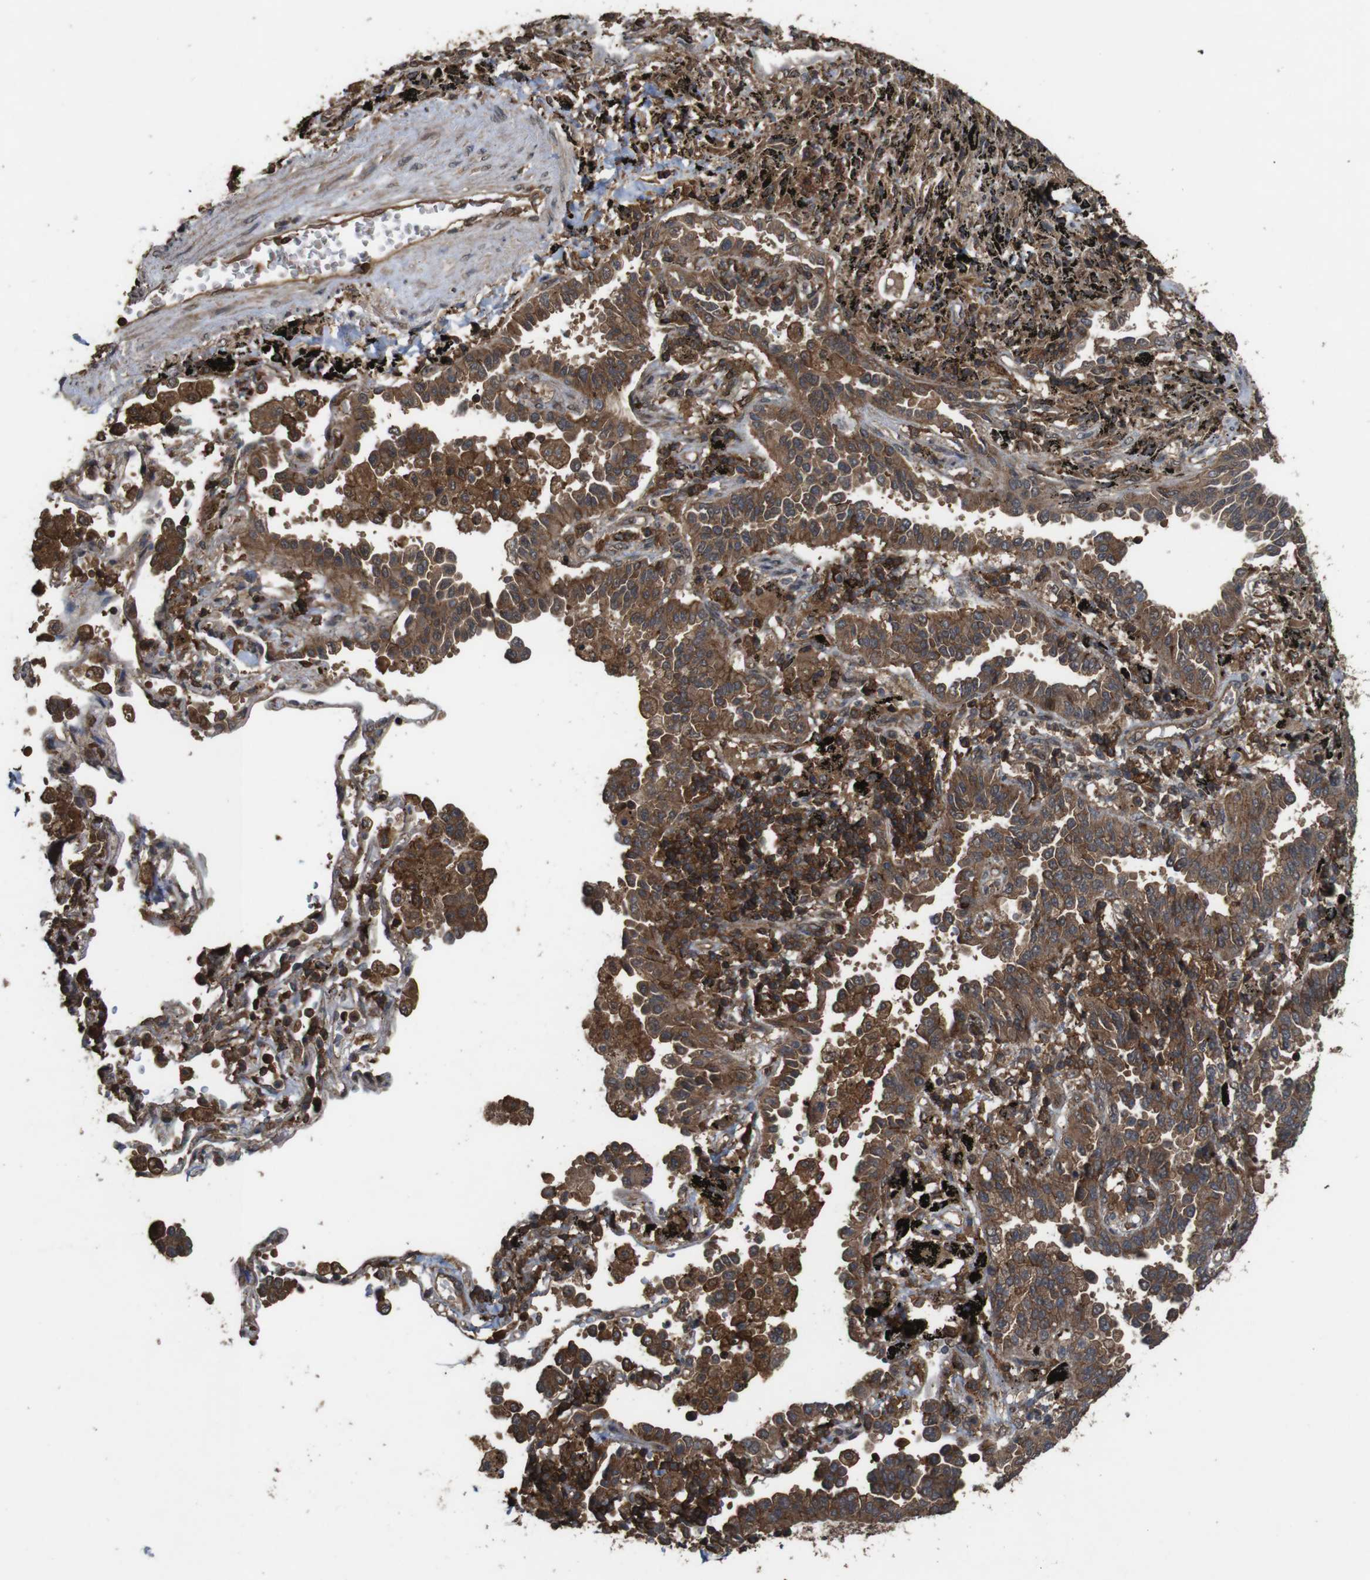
{"staining": {"intensity": "strong", "quantity": ">75%", "location": "cytoplasmic/membranous"}, "tissue": "lung cancer", "cell_type": "Tumor cells", "image_type": "cancer", "snomed": [{"axis": "morphology", "description": "Normal tissue, NOS"}, {"axis": "morphology", "description": "Adenocarcinoma, NOS"}, {"axis": "topography", "description": "Lung"}], "caption": "Protein staining reveals strong cytoplasmic/membranous positivity in about >75% of tumor cells in adenocarcinoma (lung). The protein is stained brown, and the nuclei are stained in blue (DAB (3,3'-diaminobenzidine) IHC with brightfield microscopy, high magnification).", "gene": "BAG4", "patient": {"sex": "male", "age": 59}}